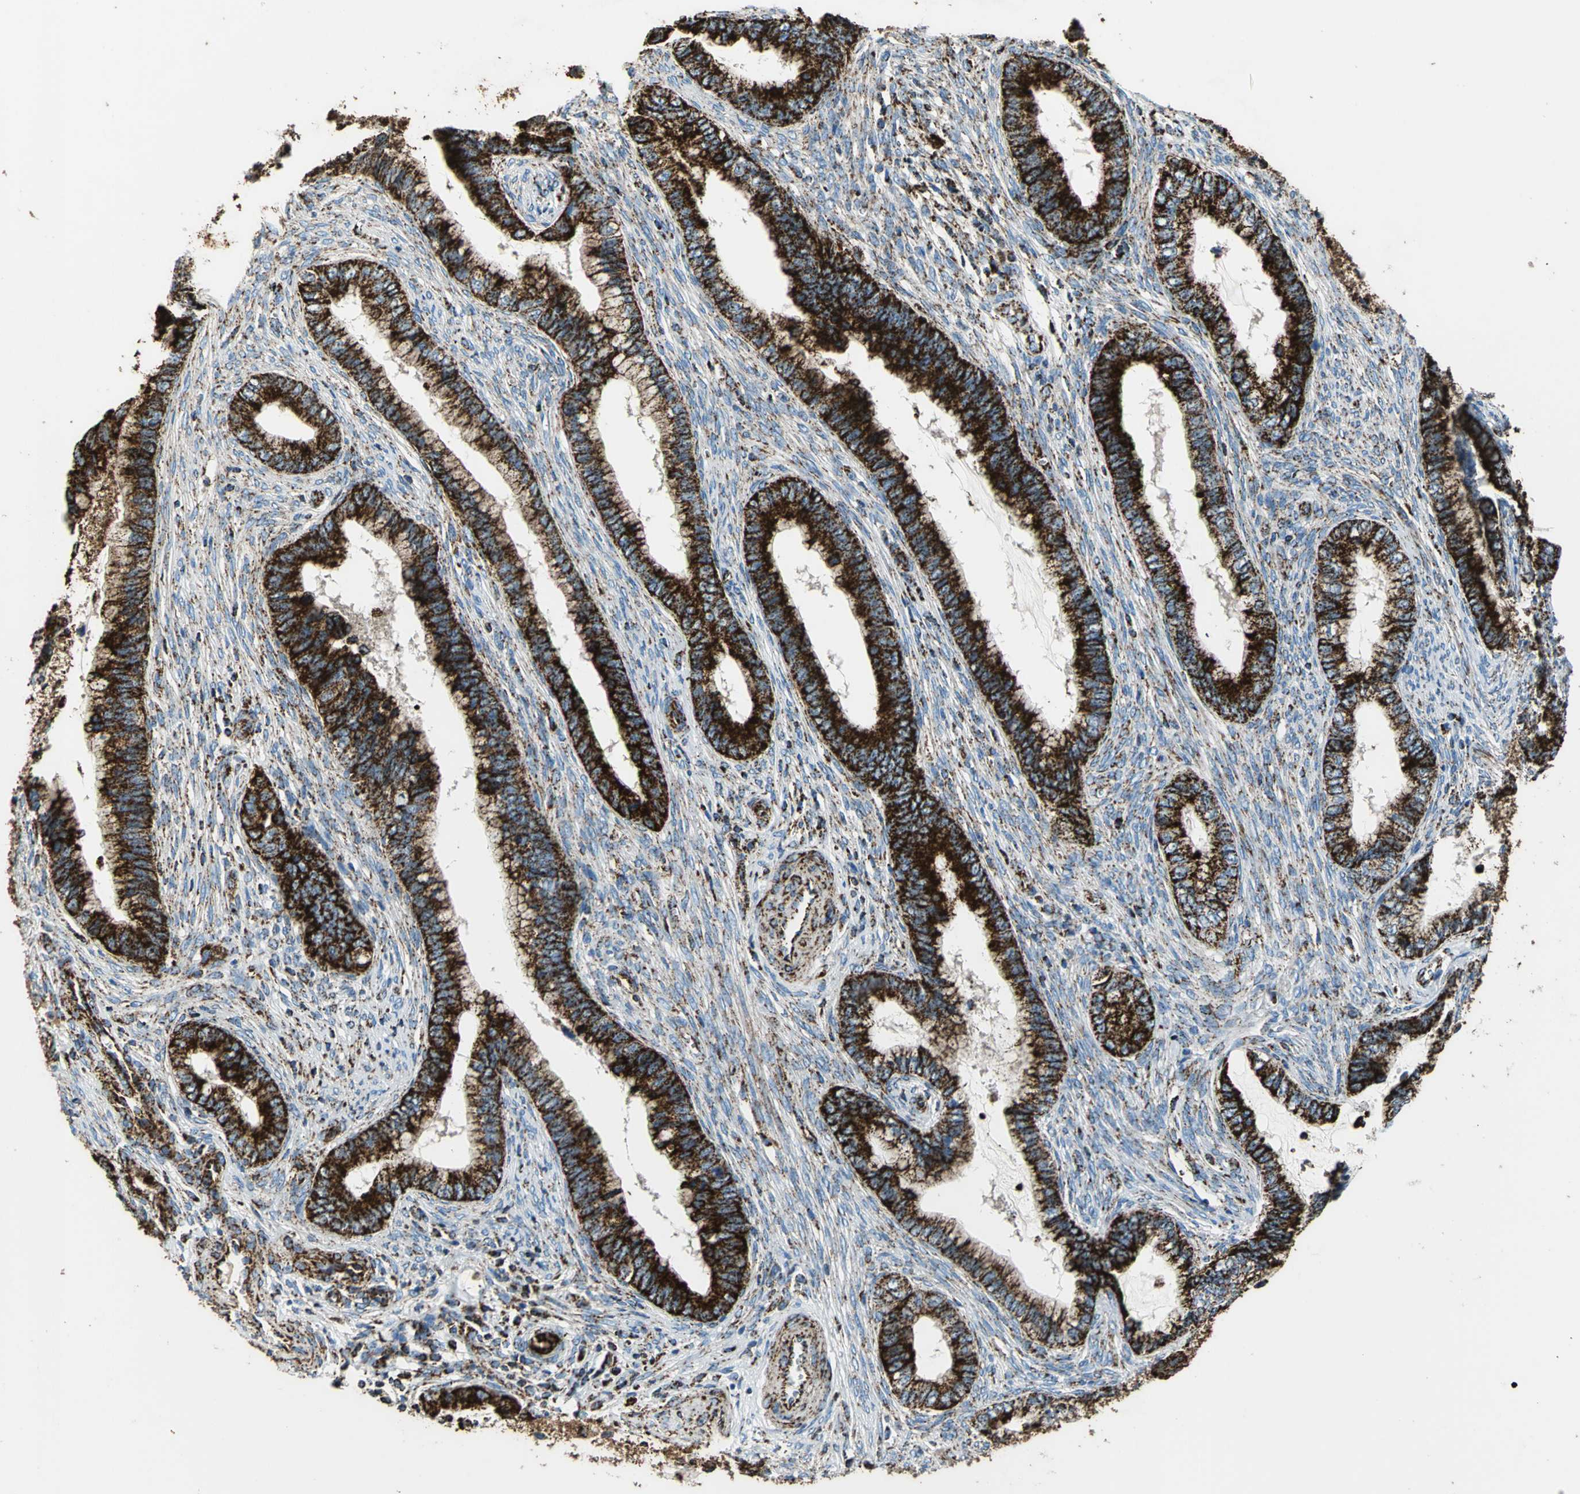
{"staining": {"intensity": "strong", "quantity": ">75%", "location": "cytoplasmic/membranous"}, "tissue": "cervical cancer", "cell_type": "Tumor cells", "image_type": "cancer", "snomed": [{"axis": "morphology", "description": "Adenocarcinoma, NOS"}, {"axis": "topography", "description": "Cervix"}], "caption": "Immunohistochemical staining of adenocarcinoma (cervical) shows strong cytoplasmic/membranous protein expression in about >75% of tumor cells. Using DAB (brown) and hematoxylin (blue) stains, captured at high magnification using brightfield microscopy.", "gene": "ECH1", "patient": {"sex": "female", "age": 44}}